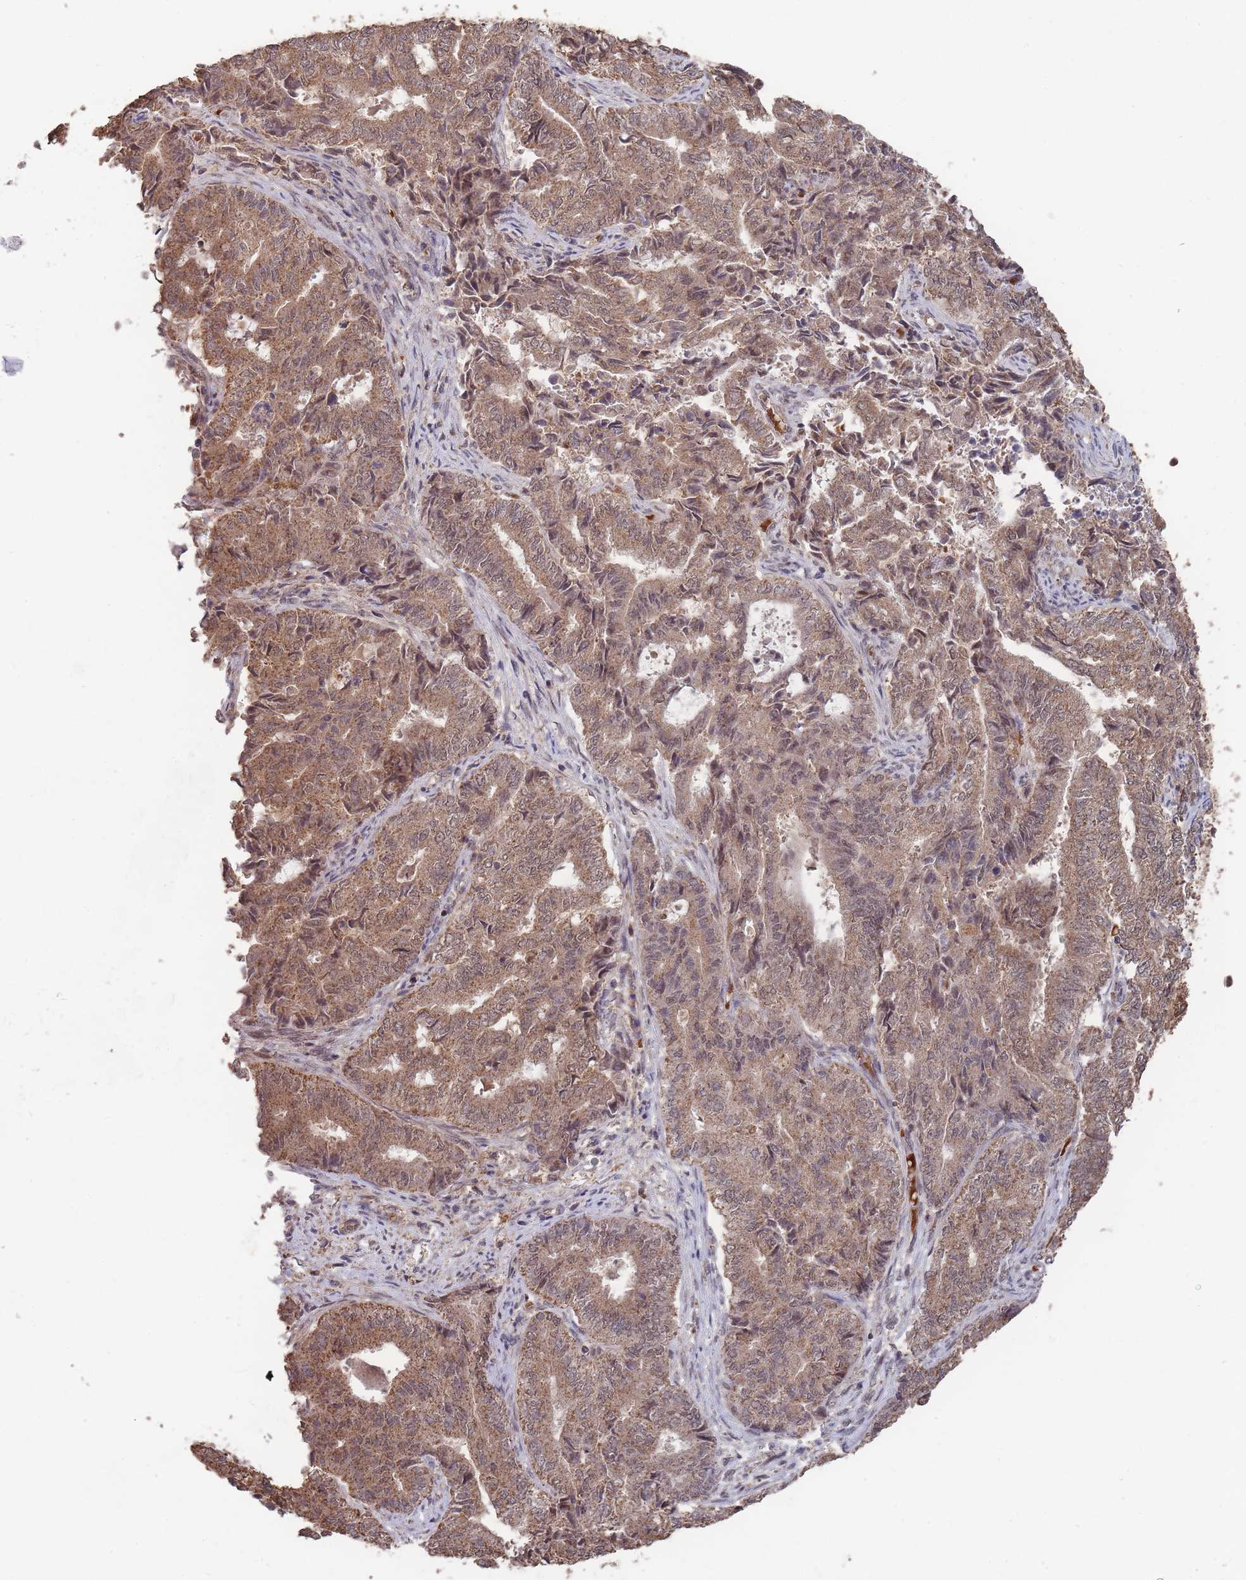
{"staining": {"intensity": "moderate", "quantity": ">75%", "location": "cytoplasmic/membranous,nuclear"}, "tissue": "endometrial cancer", "cell_type": "Tumor cells", "image_type": "cancer", "snomed": [{"axis": "morphology", "description": "Adenocarcinoma, NOS"}, {"axis": "topography", "description": "Endometrium"}], "caption": "Endometrial adenocarcinoma was stained to show a protein in brown. There is medium levels of moderate cytoplasmic/membranous and nuclear positivity in approximately >75% of tumor cells. The staining was performed using DAB to visualize the protein expression in brown, while the nuclei were stained in blue with hematoxylin (Magnification: 20x).", "gene": "SF3B1", "patient": {"sex": "female", "age": 80}}